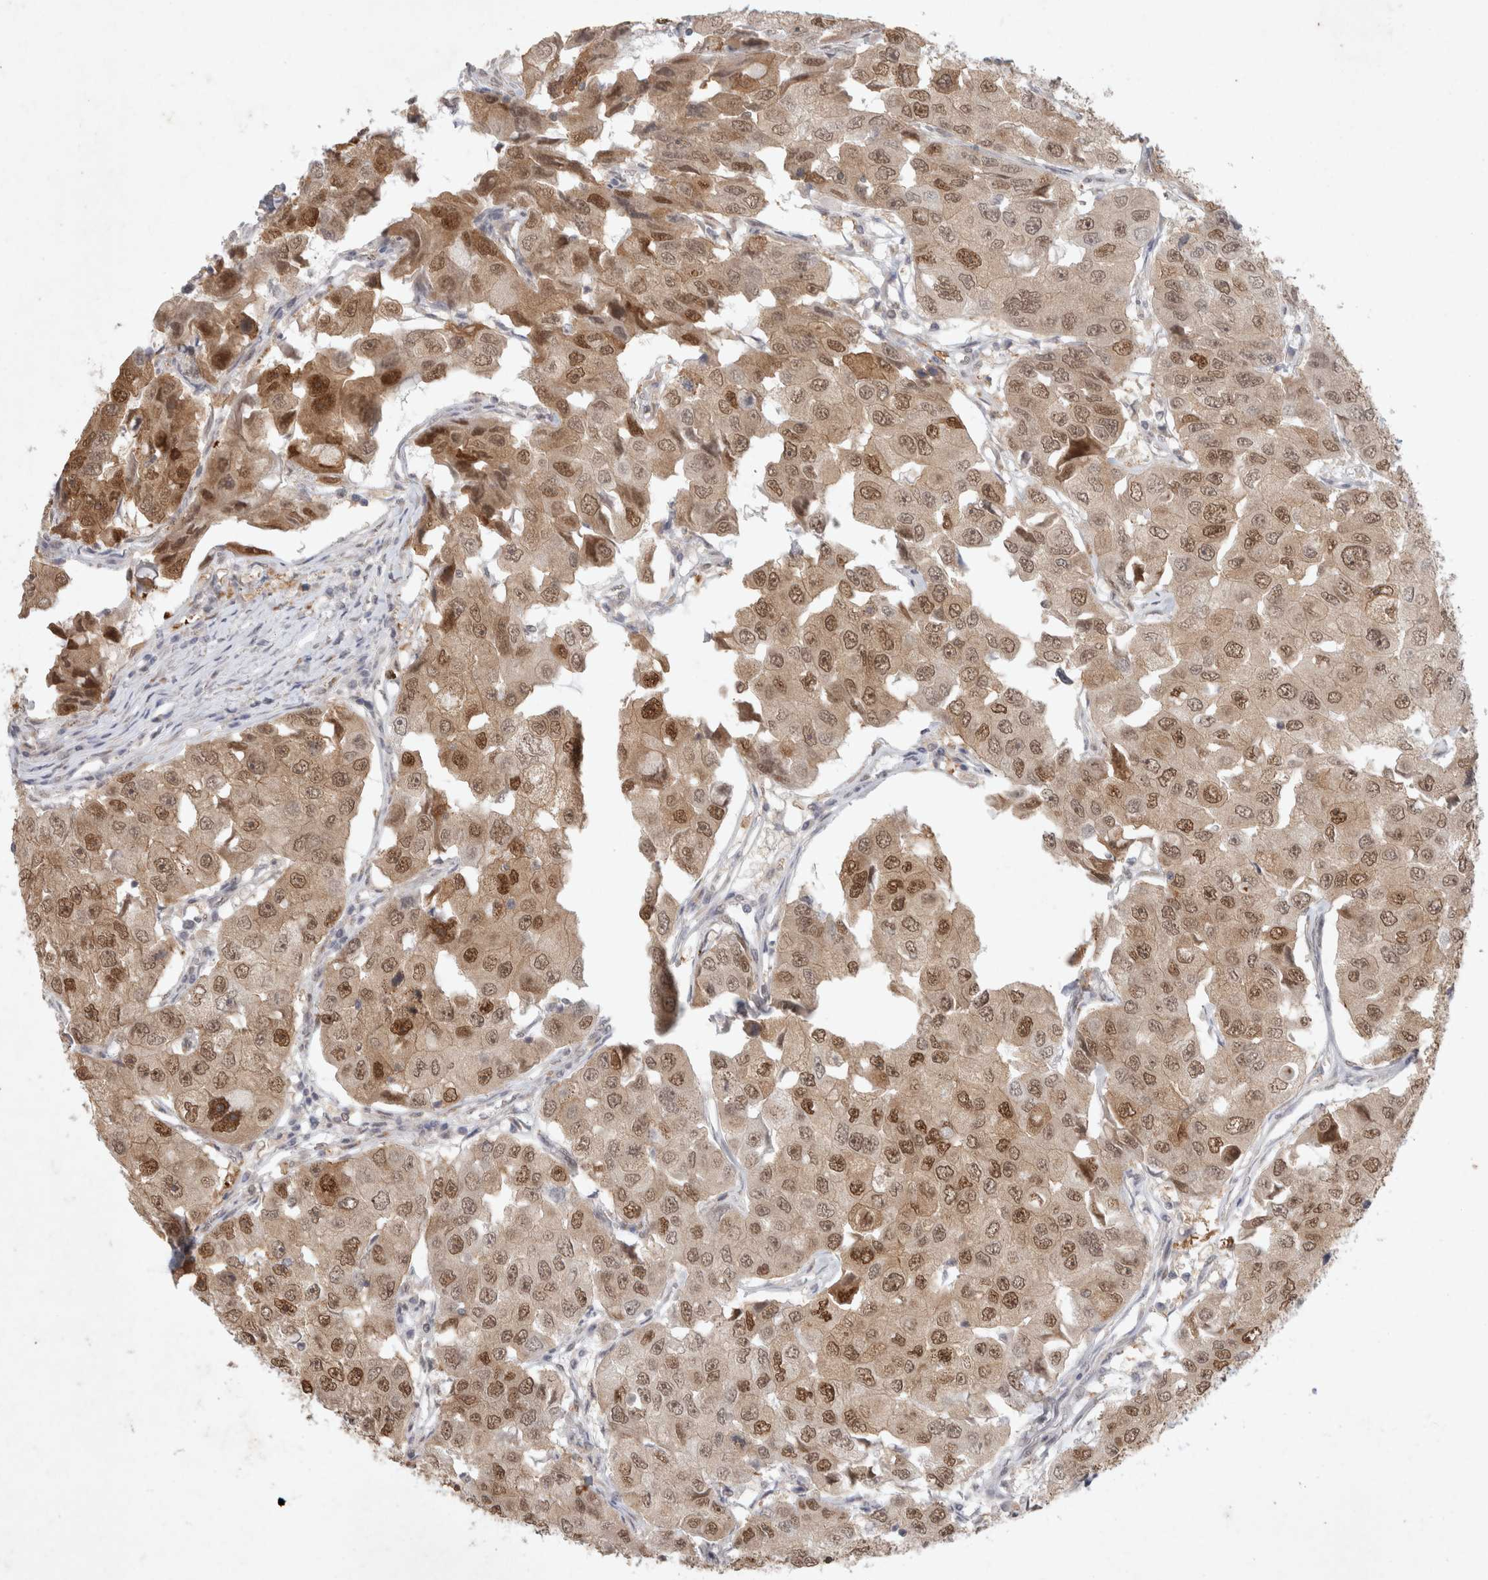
{"staining": {"intensity": "moderate", "quantity": ">75%", "location": "nuclear"}, "tissue": "breast cancer", "cell_type": "Tumor cells", "image_type": "cancer", "snomed": [{"axis": "morphology", "description": "Duct carcinoma"}, {"axis": "topography", "description": "Breast"}], "caption": "The histopathology image reveals a brown stain indicating the presence of a protein in the nuclear of tumor cells in breast cancer.", "gene": "FBXO42", "patient": {"sex": "female", "age": 27}}